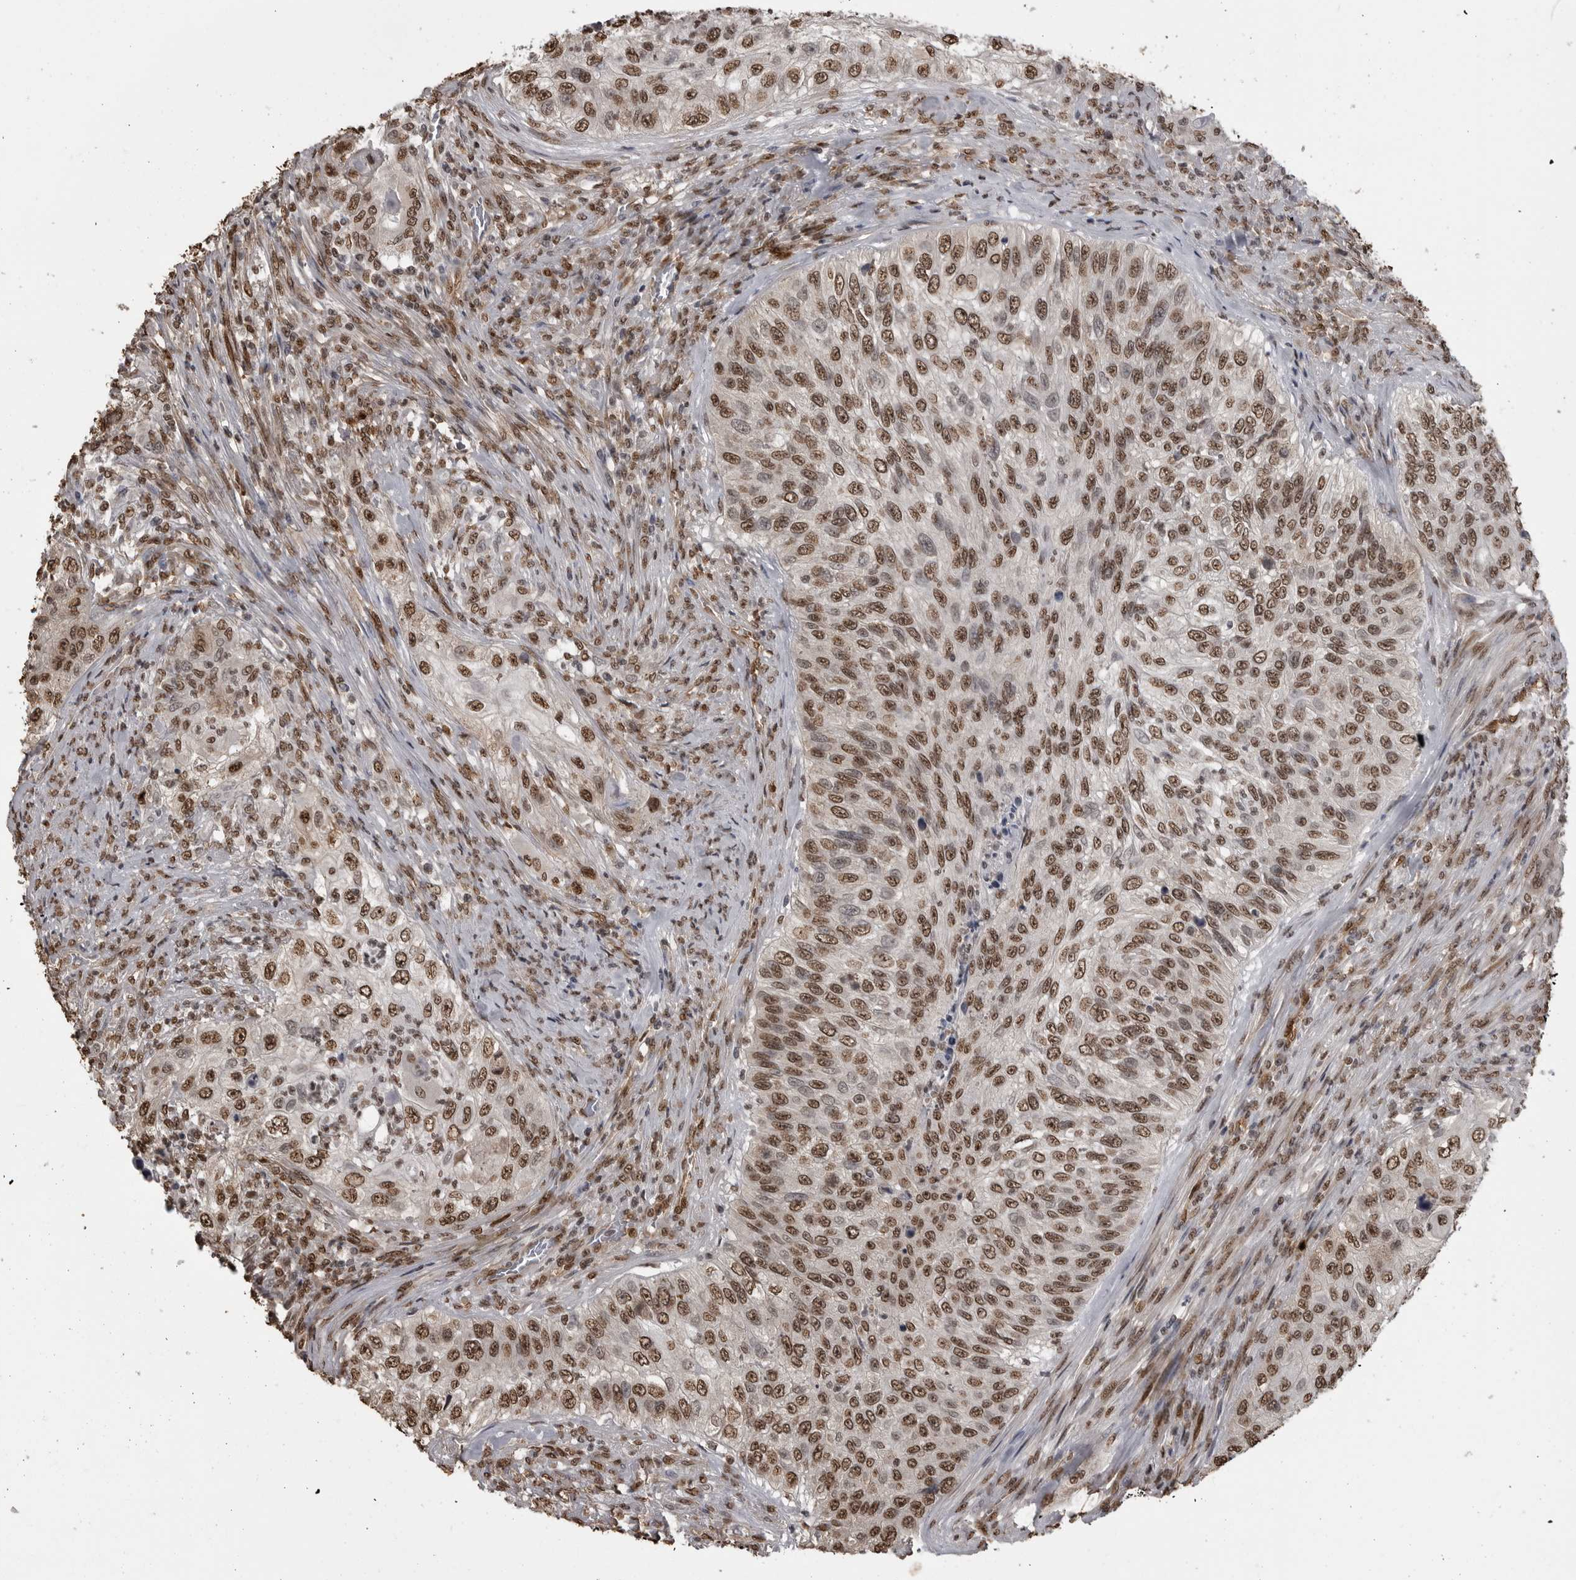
{"staining": {"intensity": "moderate", "quantity": ">75%", "location": "nuclear"}, "tissue": "urothelial cancer", "cell_type": "Tumor cells", "image_type": "cancer", "snomed": [{"axis": "morphology", "description": "Urothelial carcinoma, High grade"}, {"axis": "topography", "description": "Urinary bladder"}], "caption": "Immunohistochemistry (IHC) of human high-grade urothelial carcinoma shows medium levels of moderate nuclear staining in approximately >75% of tumor cells.", "gene": "SMAD2", "patient": {"sex": "female", "age": 60}}